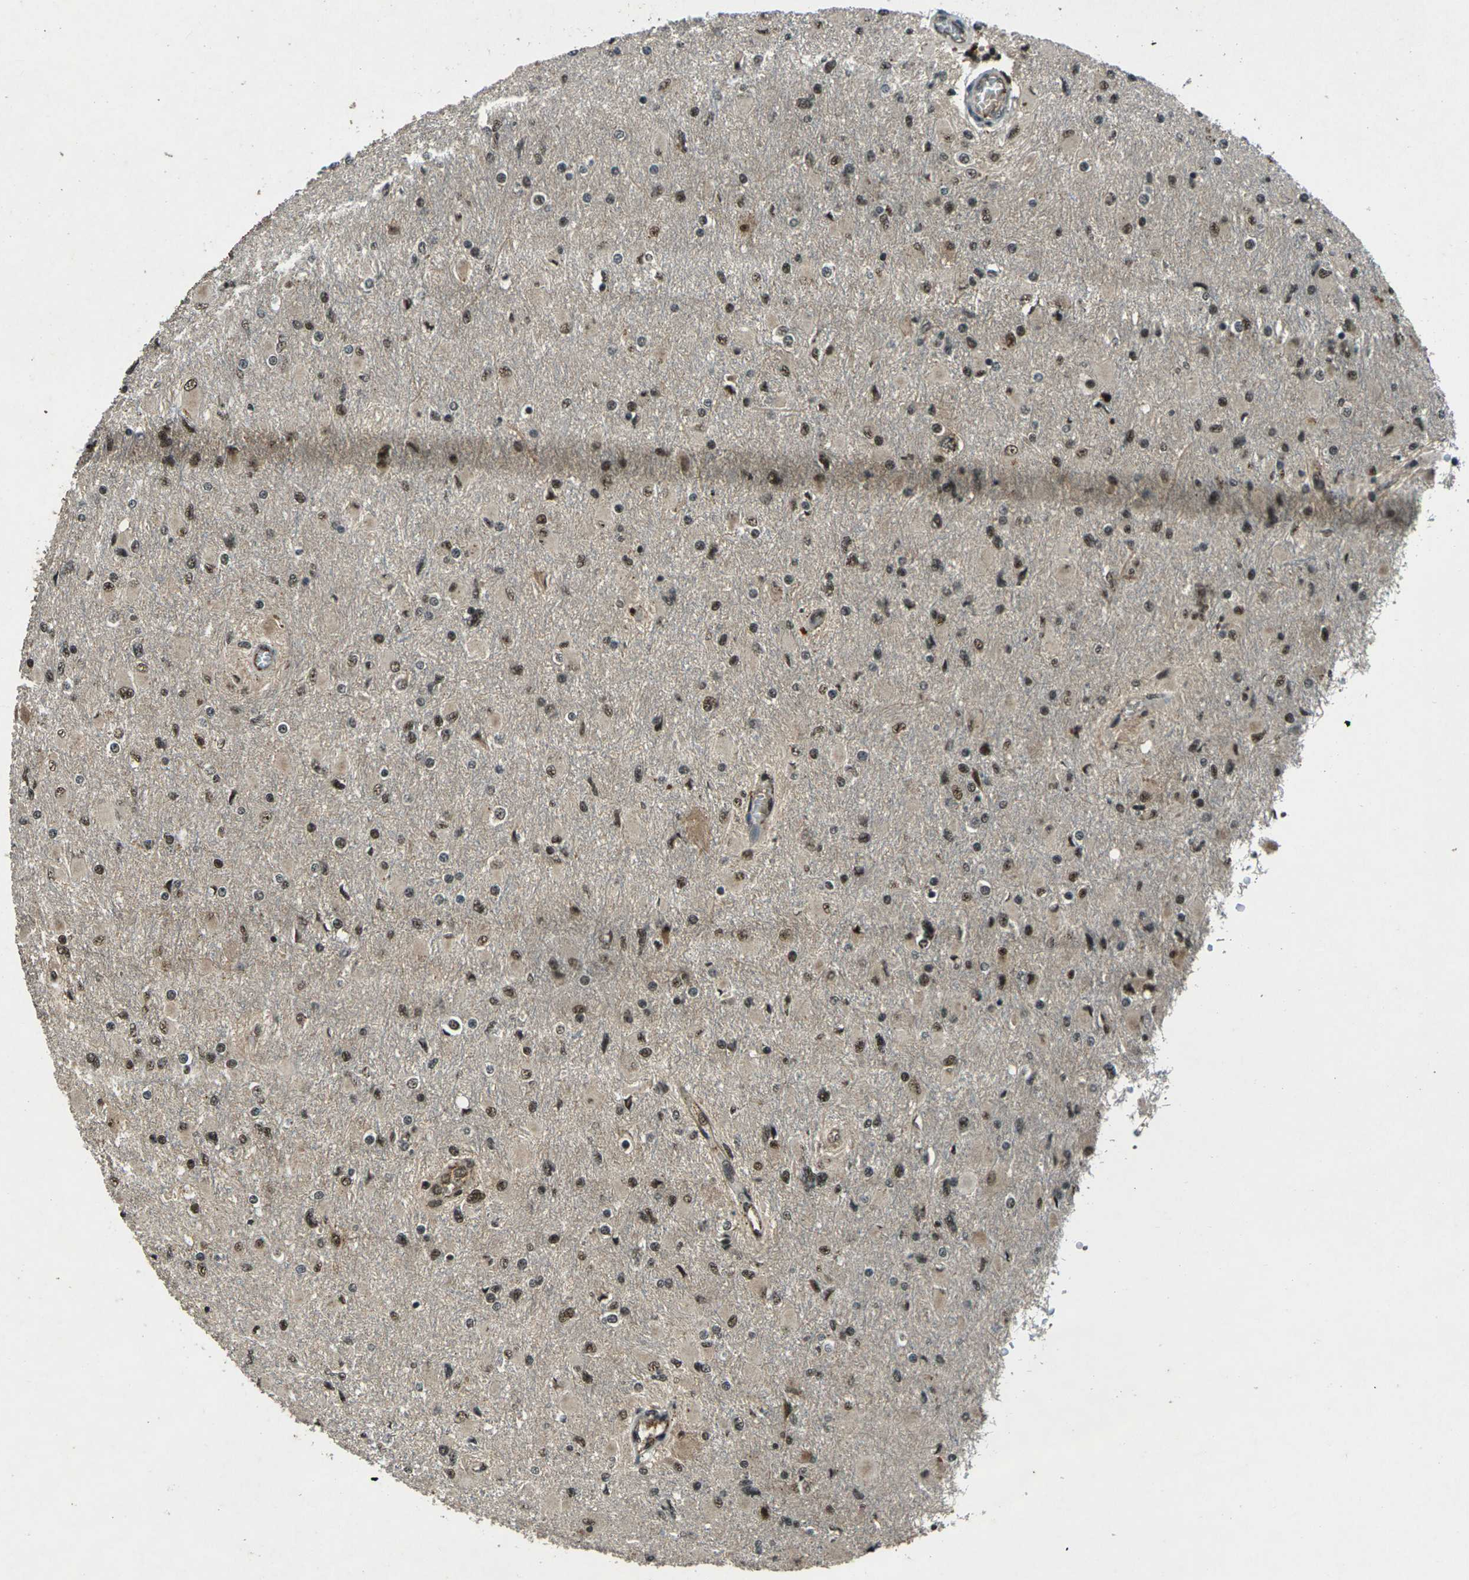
{"staining": {"intensity": "moderate", "quantity": ">75%", "location": "nuclear"}, "tissue": "glioma", "cell_type": "Tumor cells", "image_type": "cancer", "snomed": [{"axis": "morphology", "description": "Glioma, malignant, High grade"}, {"axis": "topography", "description": "Cerebral cortex"}], "caption": "This is an image of IHC staining of glioma, which shows moderate staining in the nuclear of tumor cells.", "gene": "NR4A2", "patient": {"sex": "female", "age": 36}}